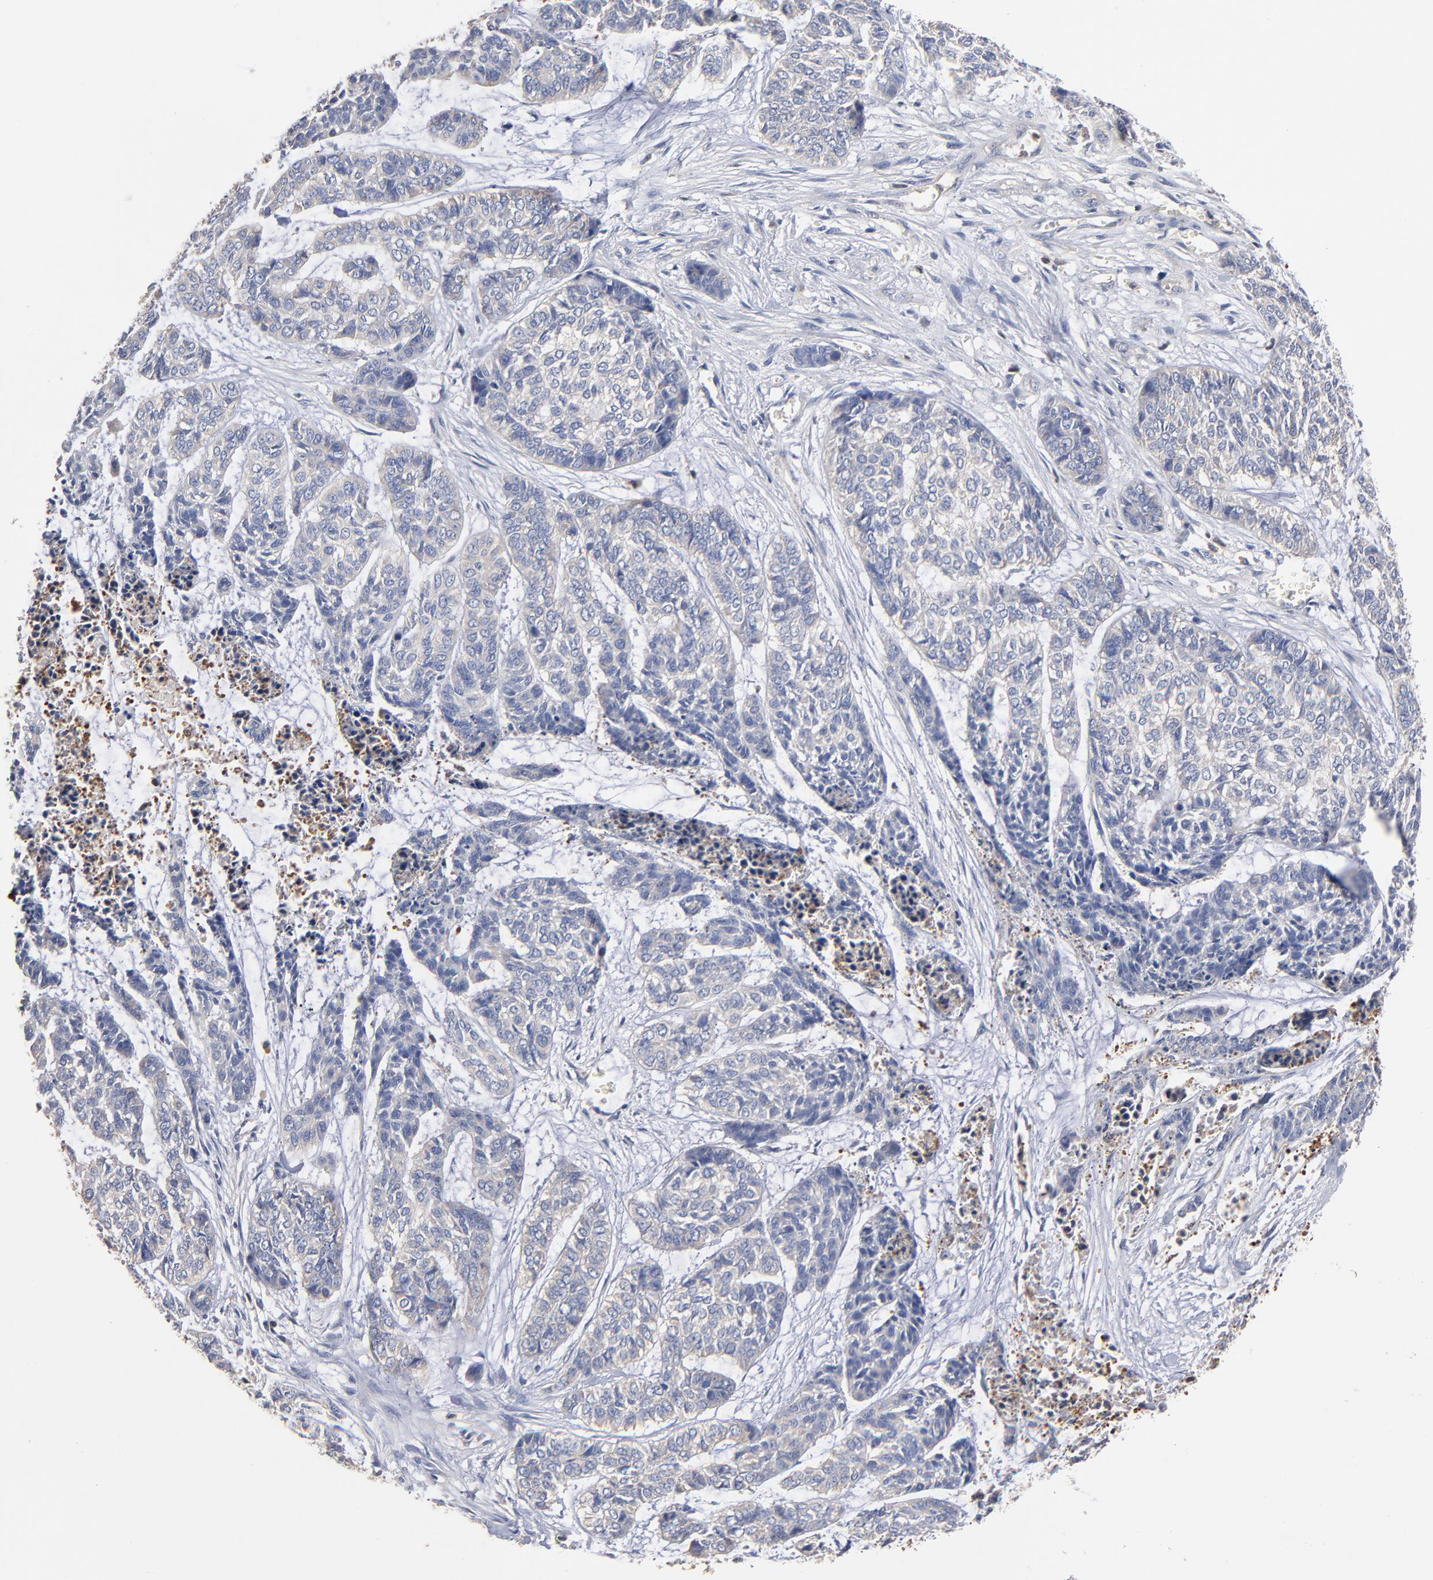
{"staining": {"intensity": "negative", "quantity": "none", "location": "none"}, "tissue": "skin cancer", "cell_type": "Tumor cells", "image_type": "cancer", "snomed": [{"axis": "morphology", "description": "Basal cell carcinoma"}, {"axis": "topography", "description": "Skin"}], "caption": "IHC of basal cell carcinoma (skin) reveals no expression in tumor cells. (Stains: DAB (3,3'-diaminobenzidine) IHC with hematoxylin counter stain, Microscopy: brightfield microscopy at high magnification).", "gene": "ARHGEF6", "patient": {"sex": "female", "age": 64}}